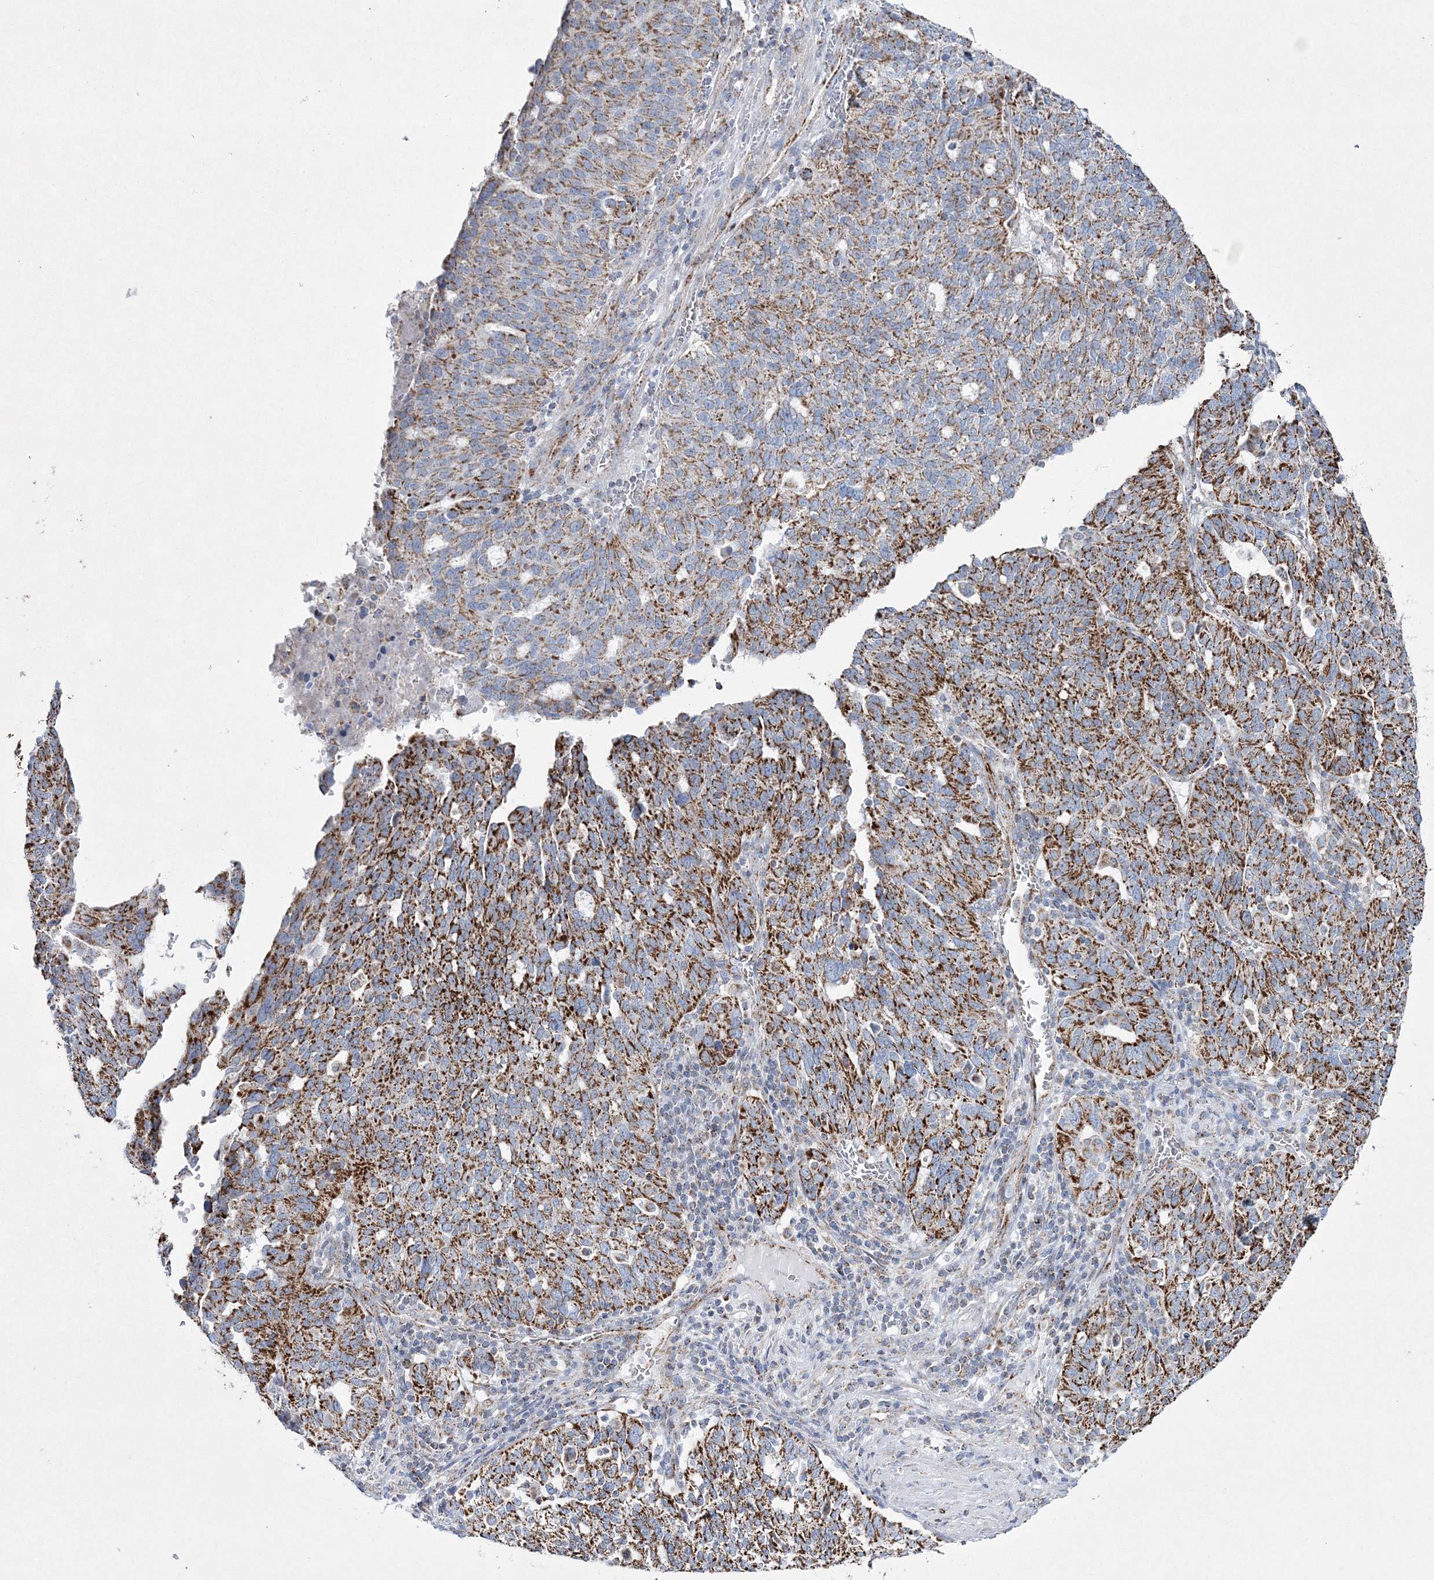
{"staining": {"intensity": "strong", "quantity": ">75%", "location": "cytoplasmic/membranous"}, "tissue": "ovarian cancer", "cell_type": "Tumor cells", "image_type": "cancer", "snomed": [{"axis": "morphology", "description": "Cystadenocarcinoma, serous, NOS"}, {"axis": "topography", "description": "Ovary"}], "caption": "This is a photomicrograph of immunohistochemistry (IHC) staining of ovarian cancer (serous cystadenocarcinoma), which shows strong positivity in the cytoplasmic/membranous of tumor cells.", "gene": "HIBCH", "patient": {"sex": "female", "age": 59}}